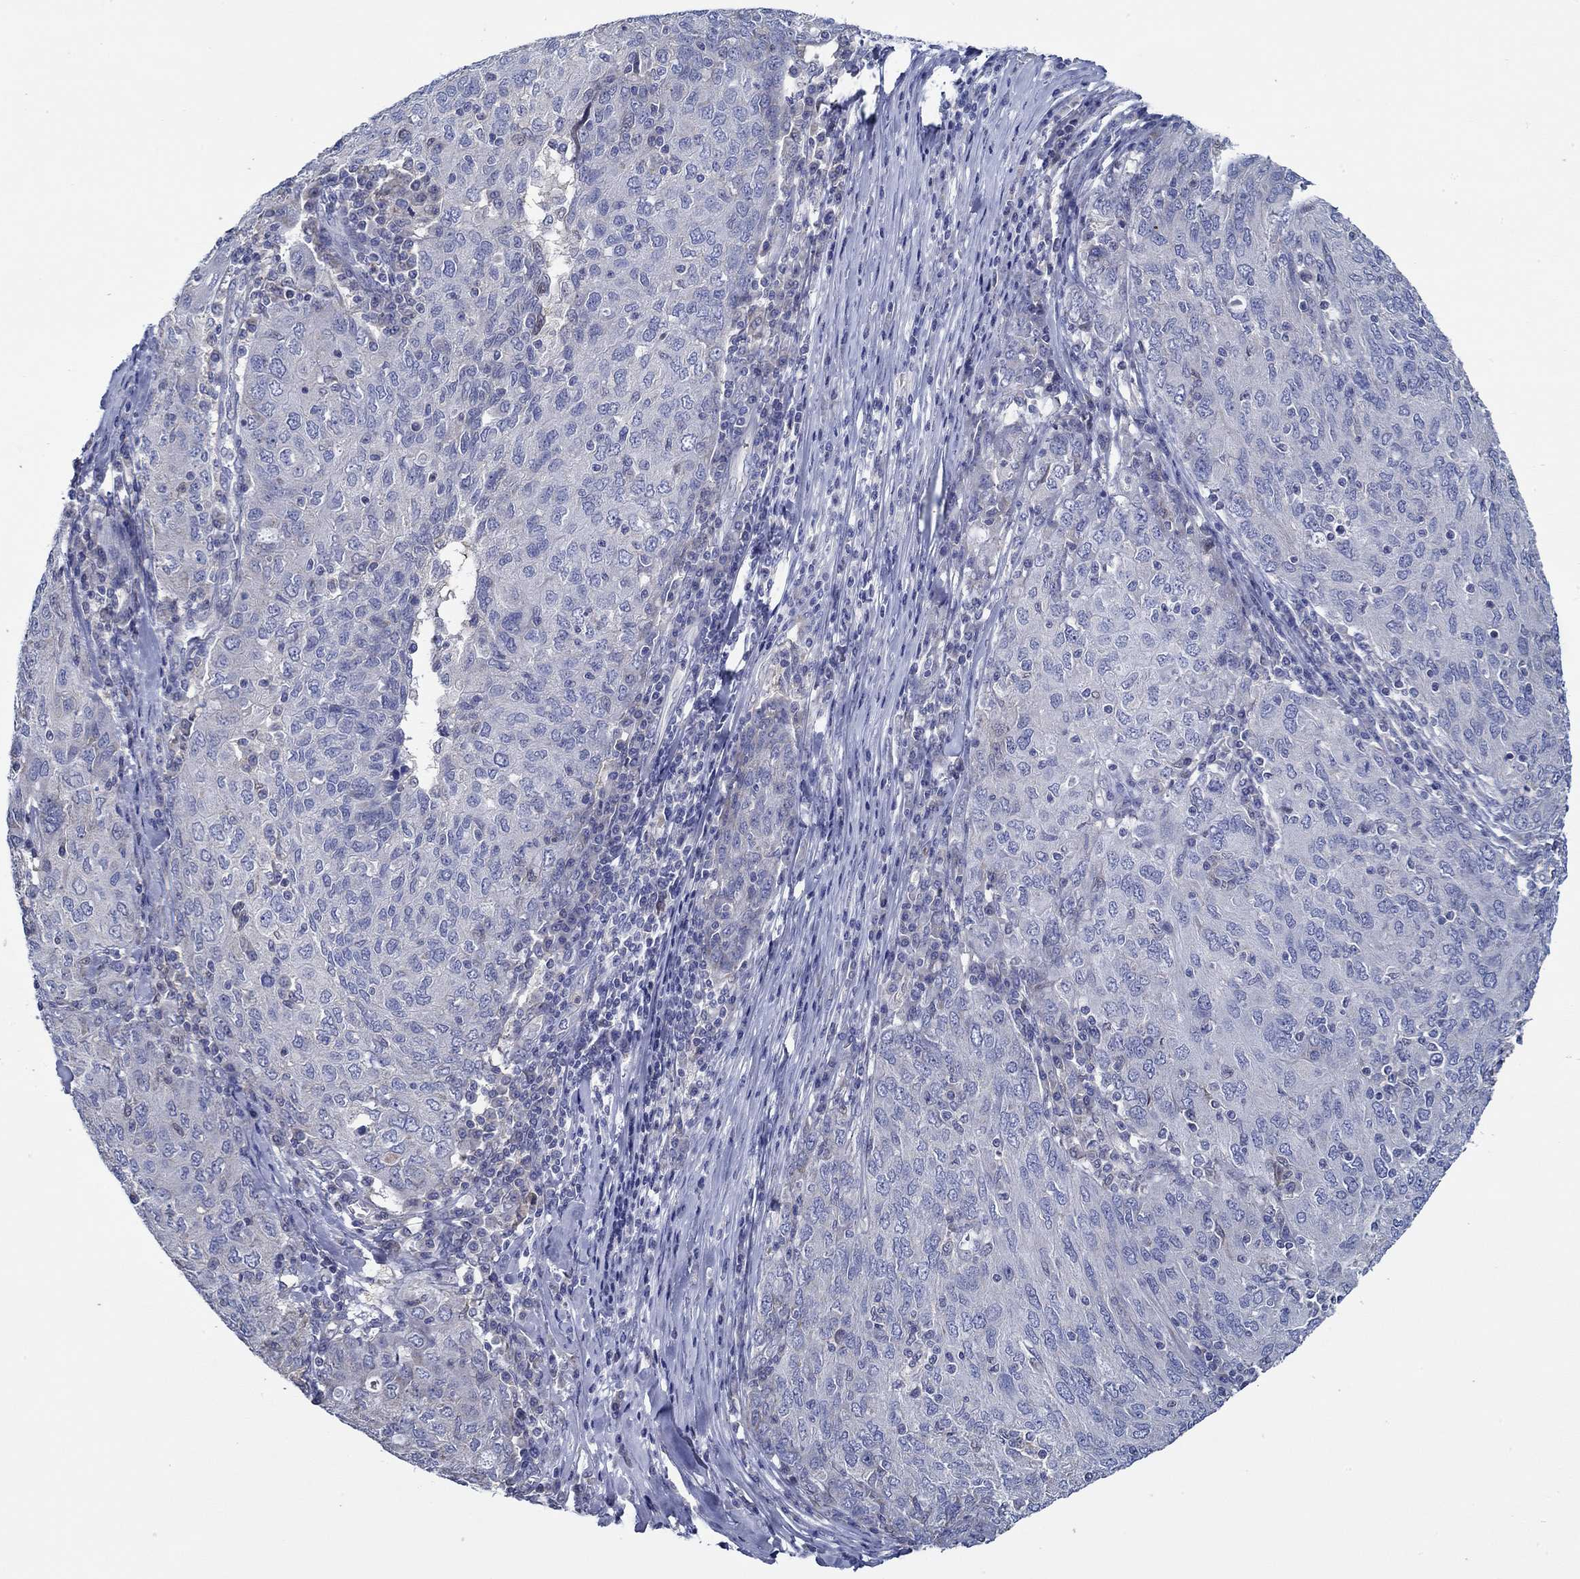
{"staining": {"intensity": "negative", "quantity": "none", "location": "none"}, "tissue": "ovarian cancer", "cell_type": "Tumor cells", "image_type": "cancer", "snomed": [{"axis": "morphology", "description": "Carcinoma, endometroid"}, {"axis": "topography", "description": "Ovary"}], "caption": "Immunohistochemistry (IHC) micrograph of neoplastic tissue: human ovarian cancer stained with DAB displays no significant protein expression in tumor cells. (Stains: DAB (3,3'-diaminobenzidine) IHC with hematoxylin counter stain, Microscopy: brightfield microscopy at high magnification).", "gene": "CFAP61", "patient": {"sex": "female", "age": 50}}